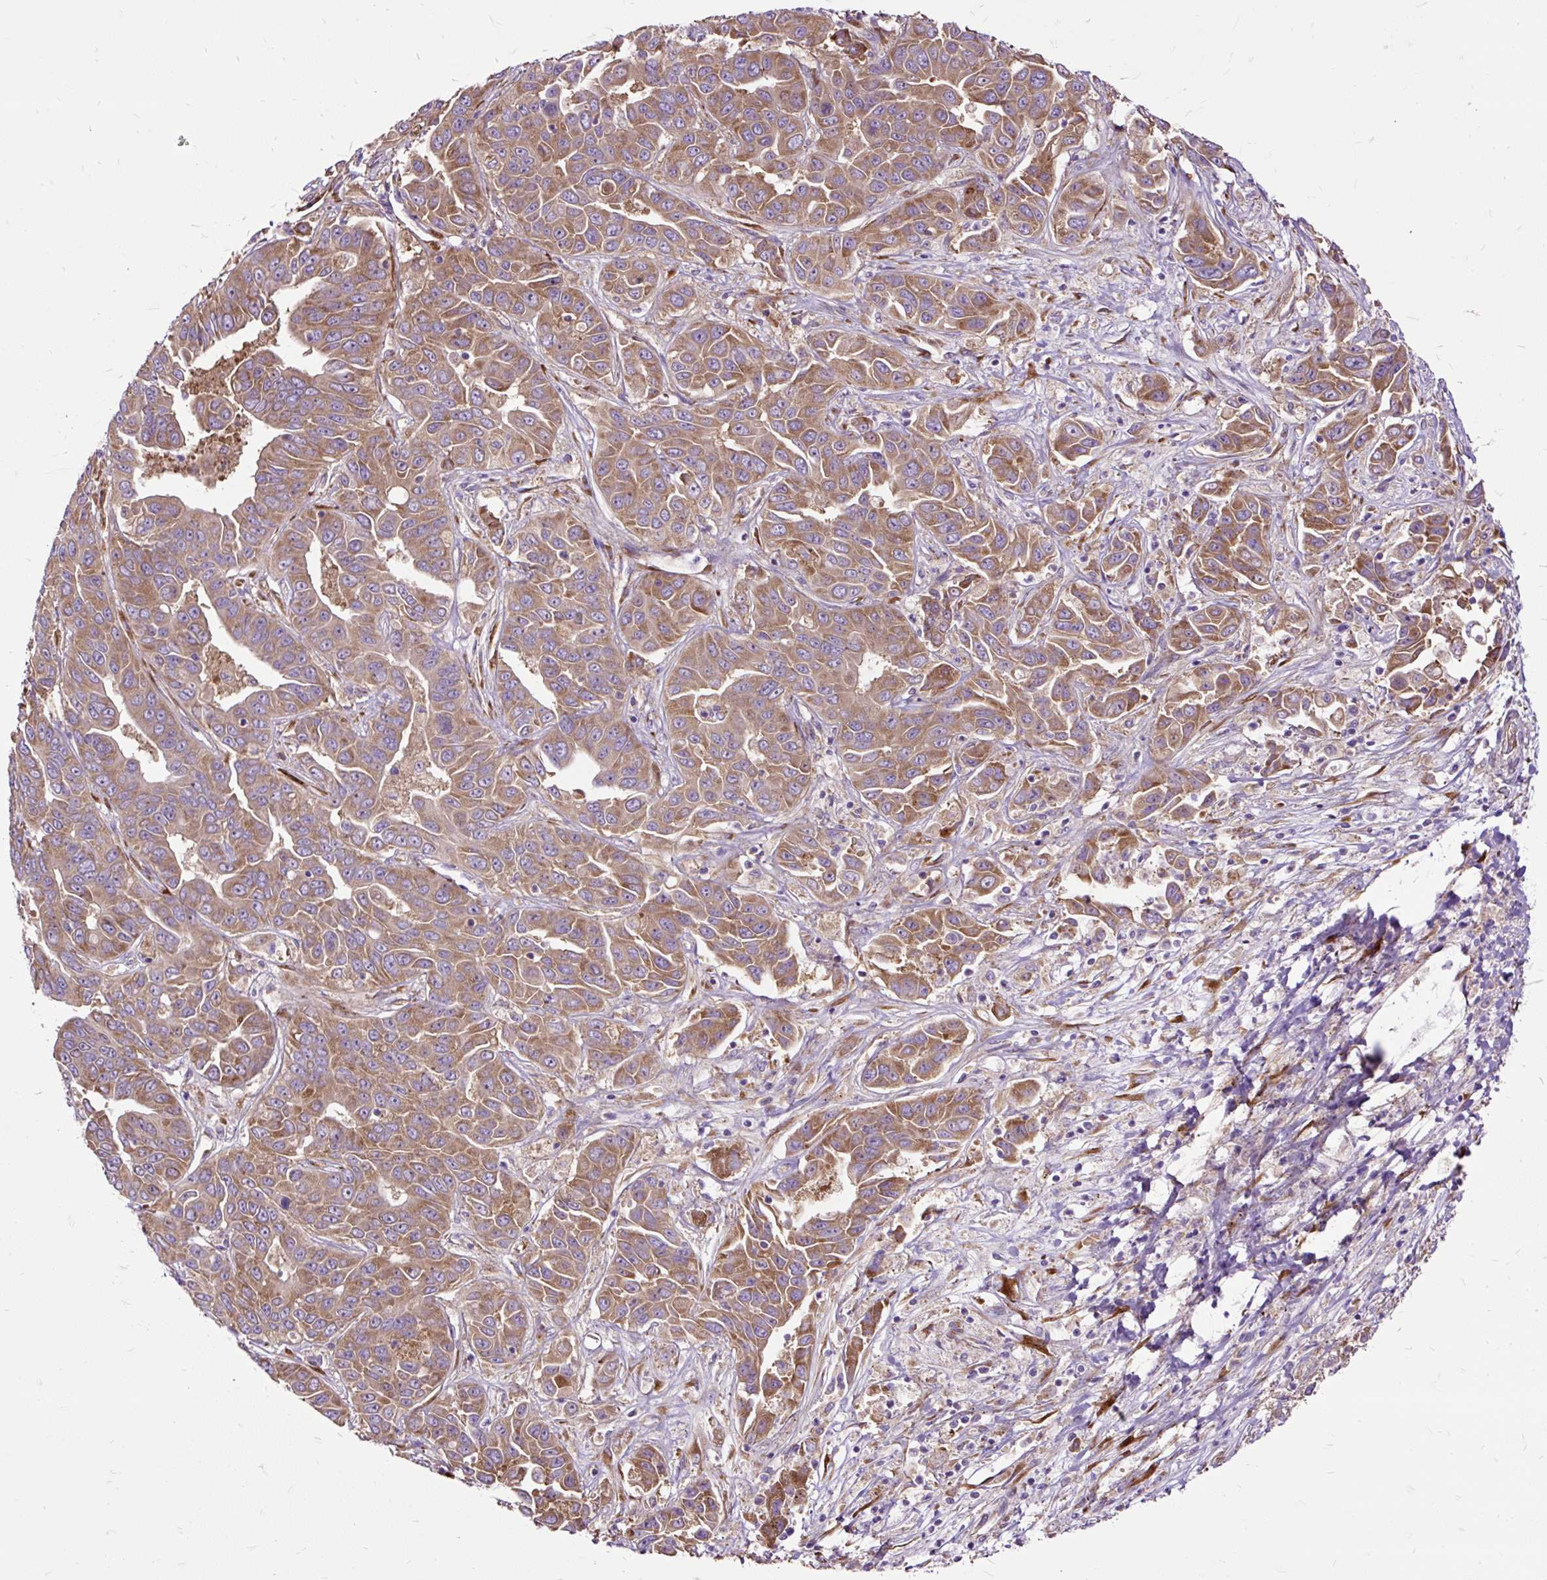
{"staining": {"intensity": "moderate", "quantity": ">75%", "location": "cytoplasmic/membranous"}, "tissue": "liver cancer", "cell_type": "Tumor cells", "image_type": "cancer", "snomed": [{"axis": "morphology", "description": "Cholangiocarcinoma"}, {"axis": "topography", "description": "Liver"}], "caption": "Immunohistochemistry (IHC) histopathology image of liver cancer stained for a protein (brown), which exhibits medium levels of moderate cytoplasmic/membranous positivity in about >75% of tumor cells.", "gene": "RPS5", "patient": {"sex": "female", "age": 52}}